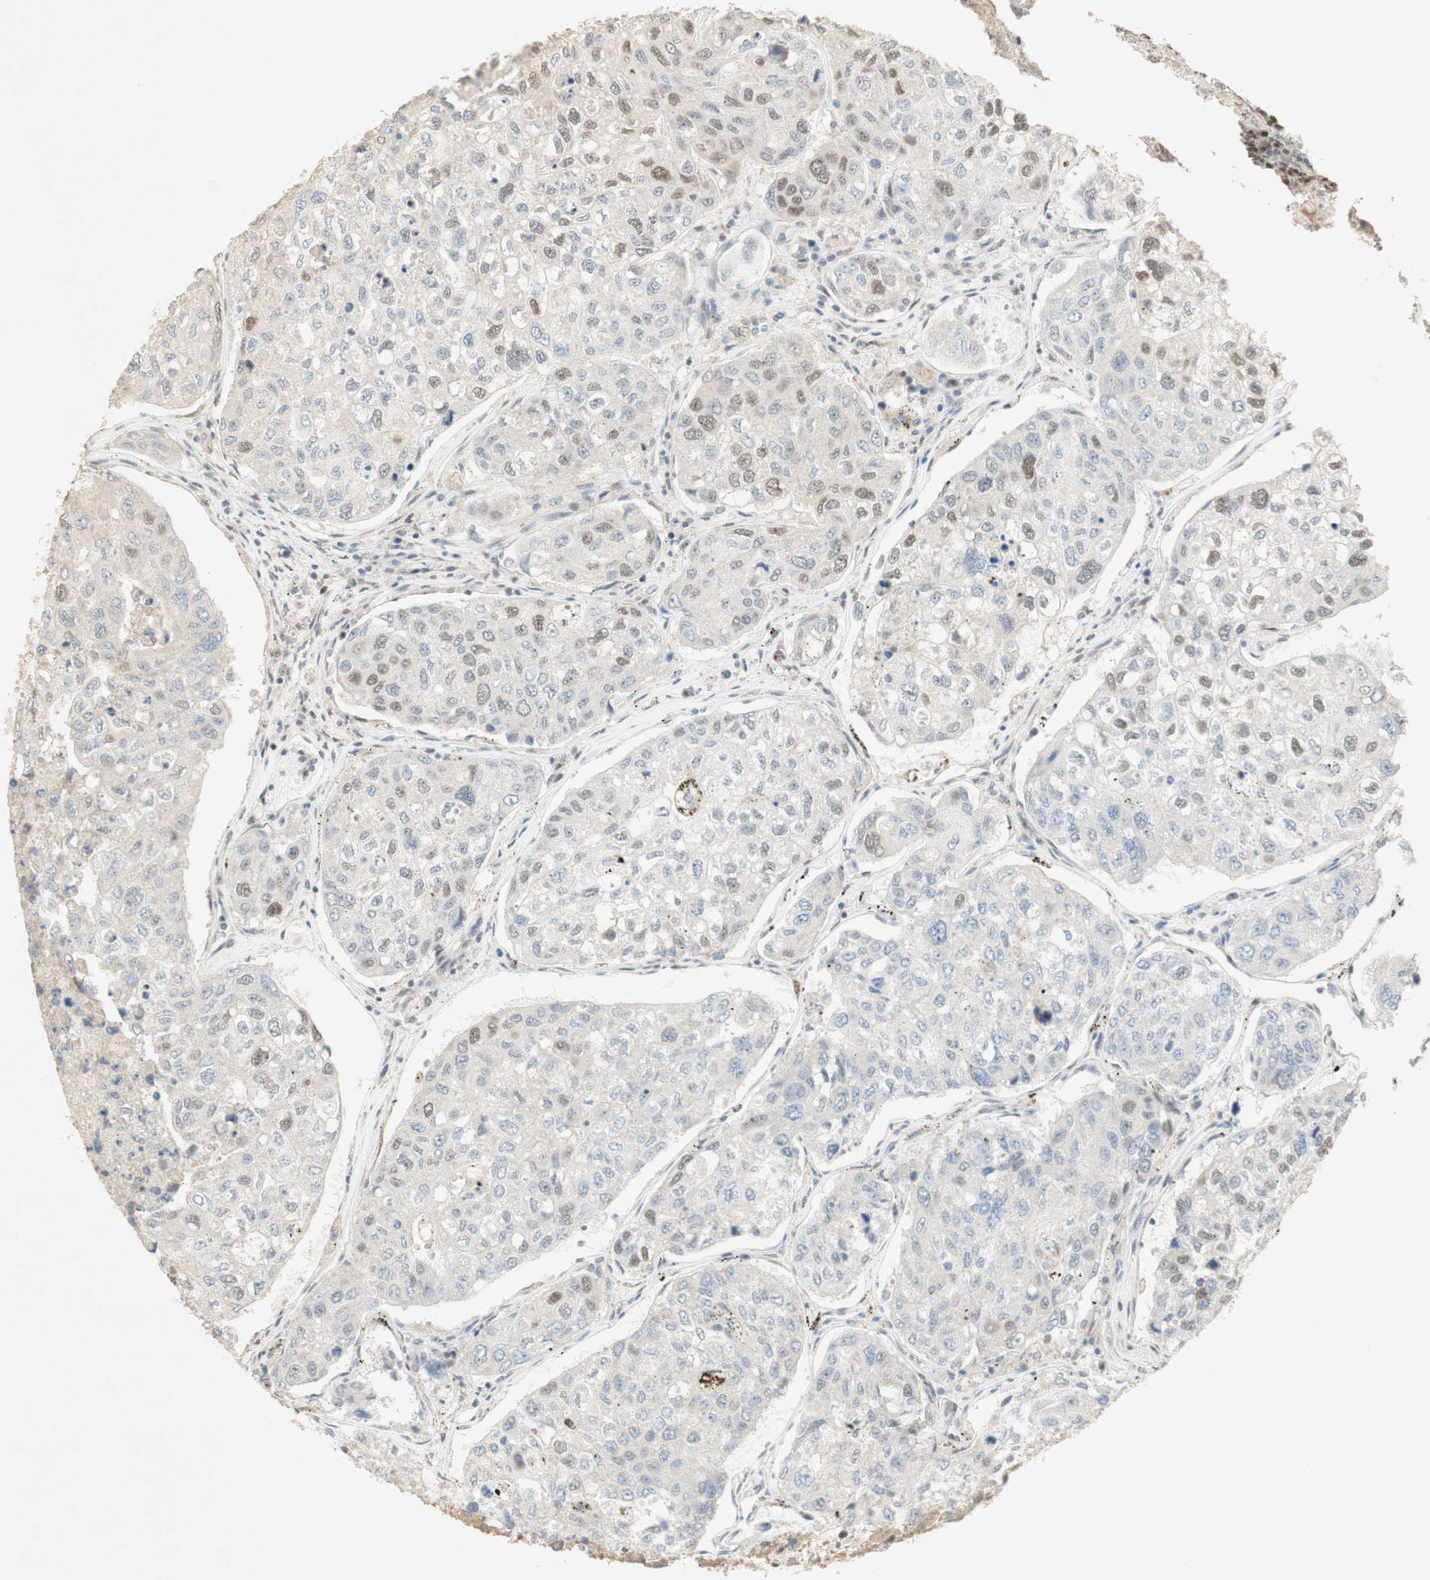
{"staining": {"intensity": "weak", "quantity": "<25%", "location": "nuclear"}, "tissue": "urothelial cancer", "cell_type": "Tumor cells", "image_type": "cancer", "snomed": [{"axis": "morphology", "description": "Urothelial carcinoma, High grade"}, {"axis": "topography", "description": "Lymph node"}, {"axis": "topography", "description": "Urinary bladder"}], "caption": "IHC of human urothelial cancer reveals no expression in tumor cells. (DAB (3,3'-diaminobenzidine) IHC, high magnification).", "gene": "FOXP1", "patient": {"sex": "male", "age": 51}}